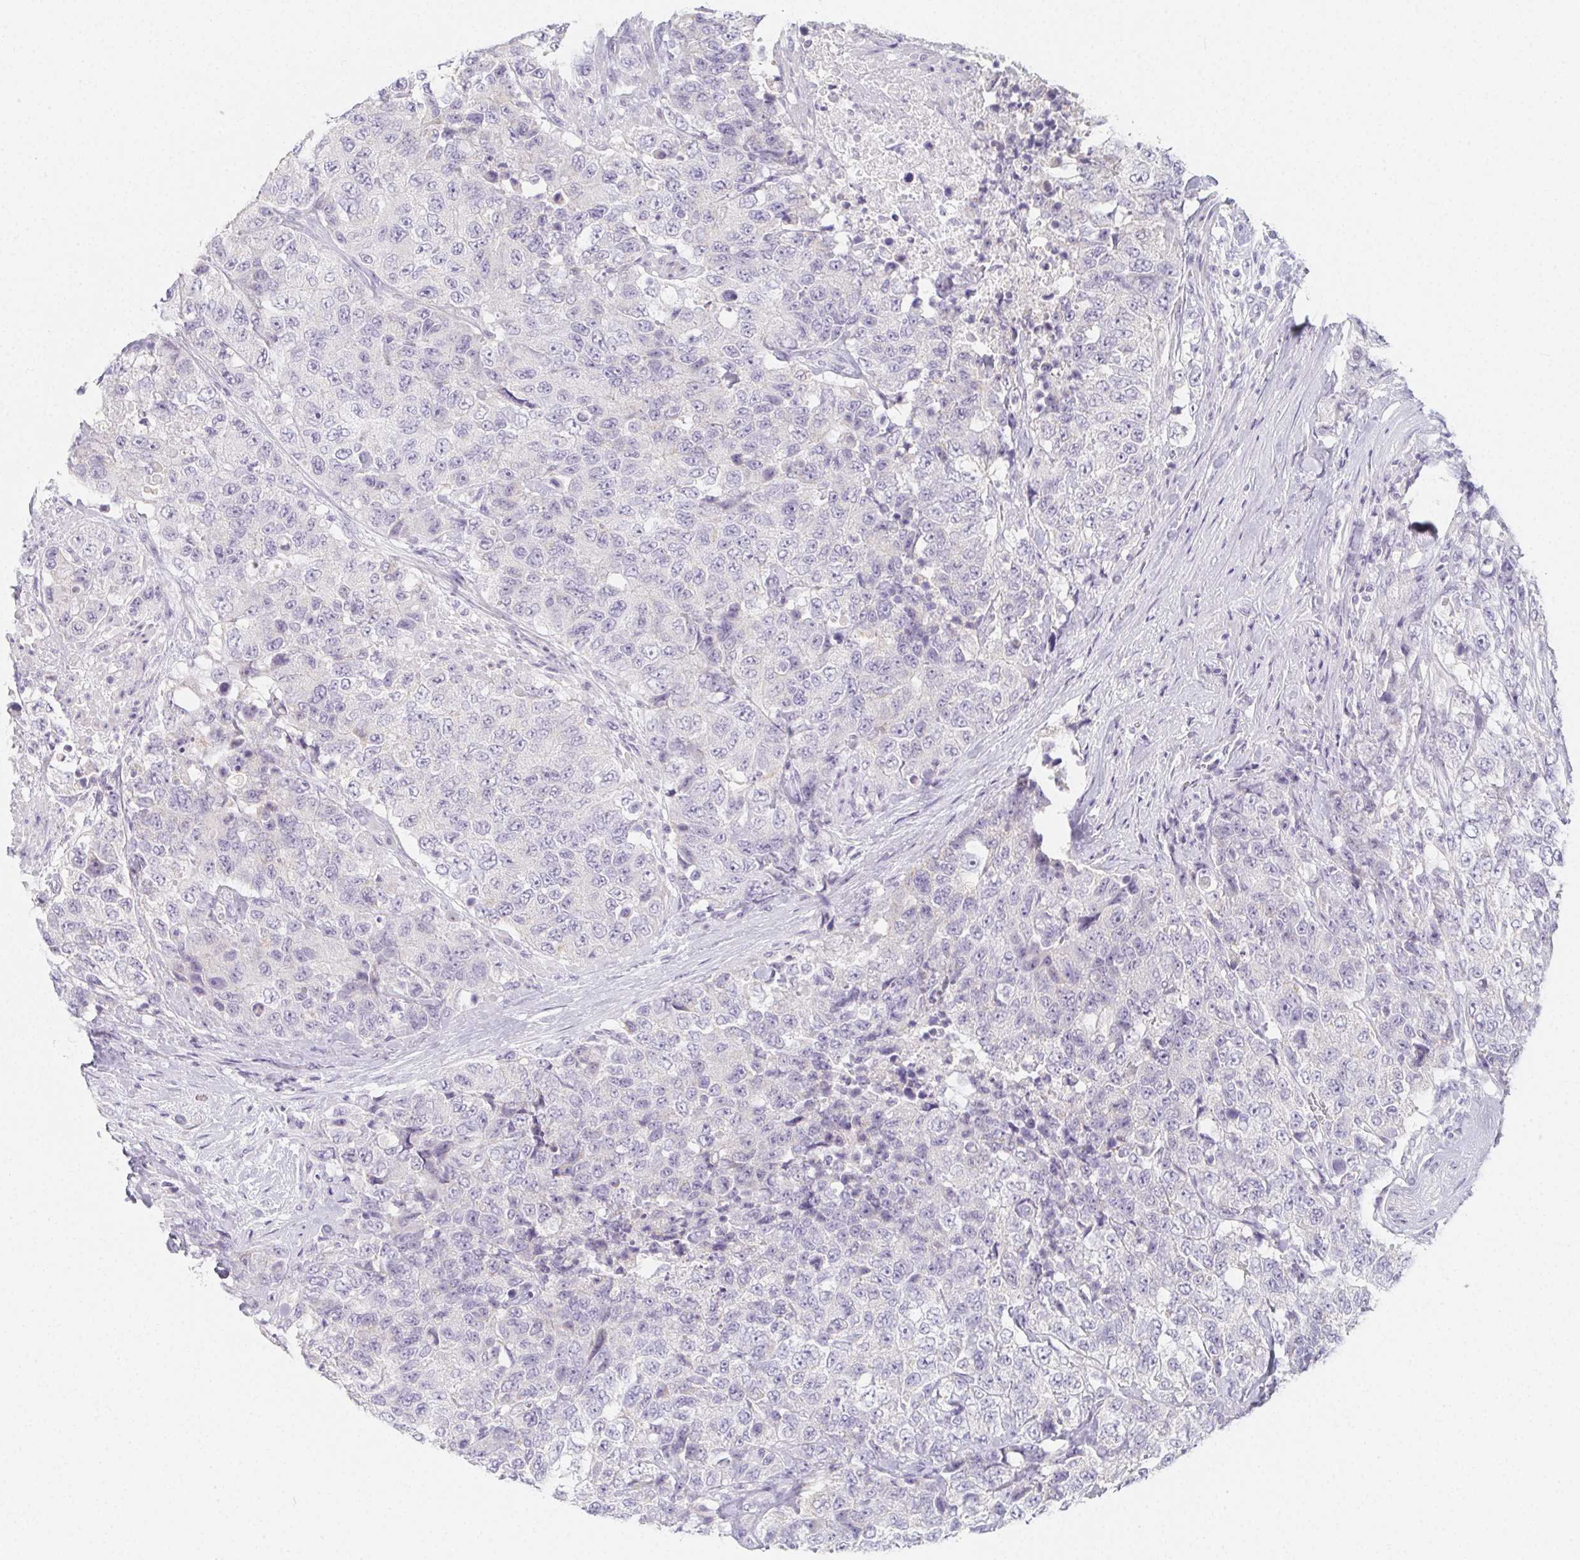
{"staining": {"intensity": "negative", "quantity": "none", "location": "none"}, "tissue": "urothelial cancer", "cell_type": "Tumor cells", "image_type": "cancer", "snomed": [{"axis": "morphology", "description": "Urothelial carcinoma, High grade"}, {"axis": "topography", "description": "Urinary bladder"}], "caption": "The photomicrograph exhibits no staining of tumor cells in high-grade urothelial carcinoma.", "gene": "GLIPR1L1", "patient": {"sex": "female", "age": 78}}